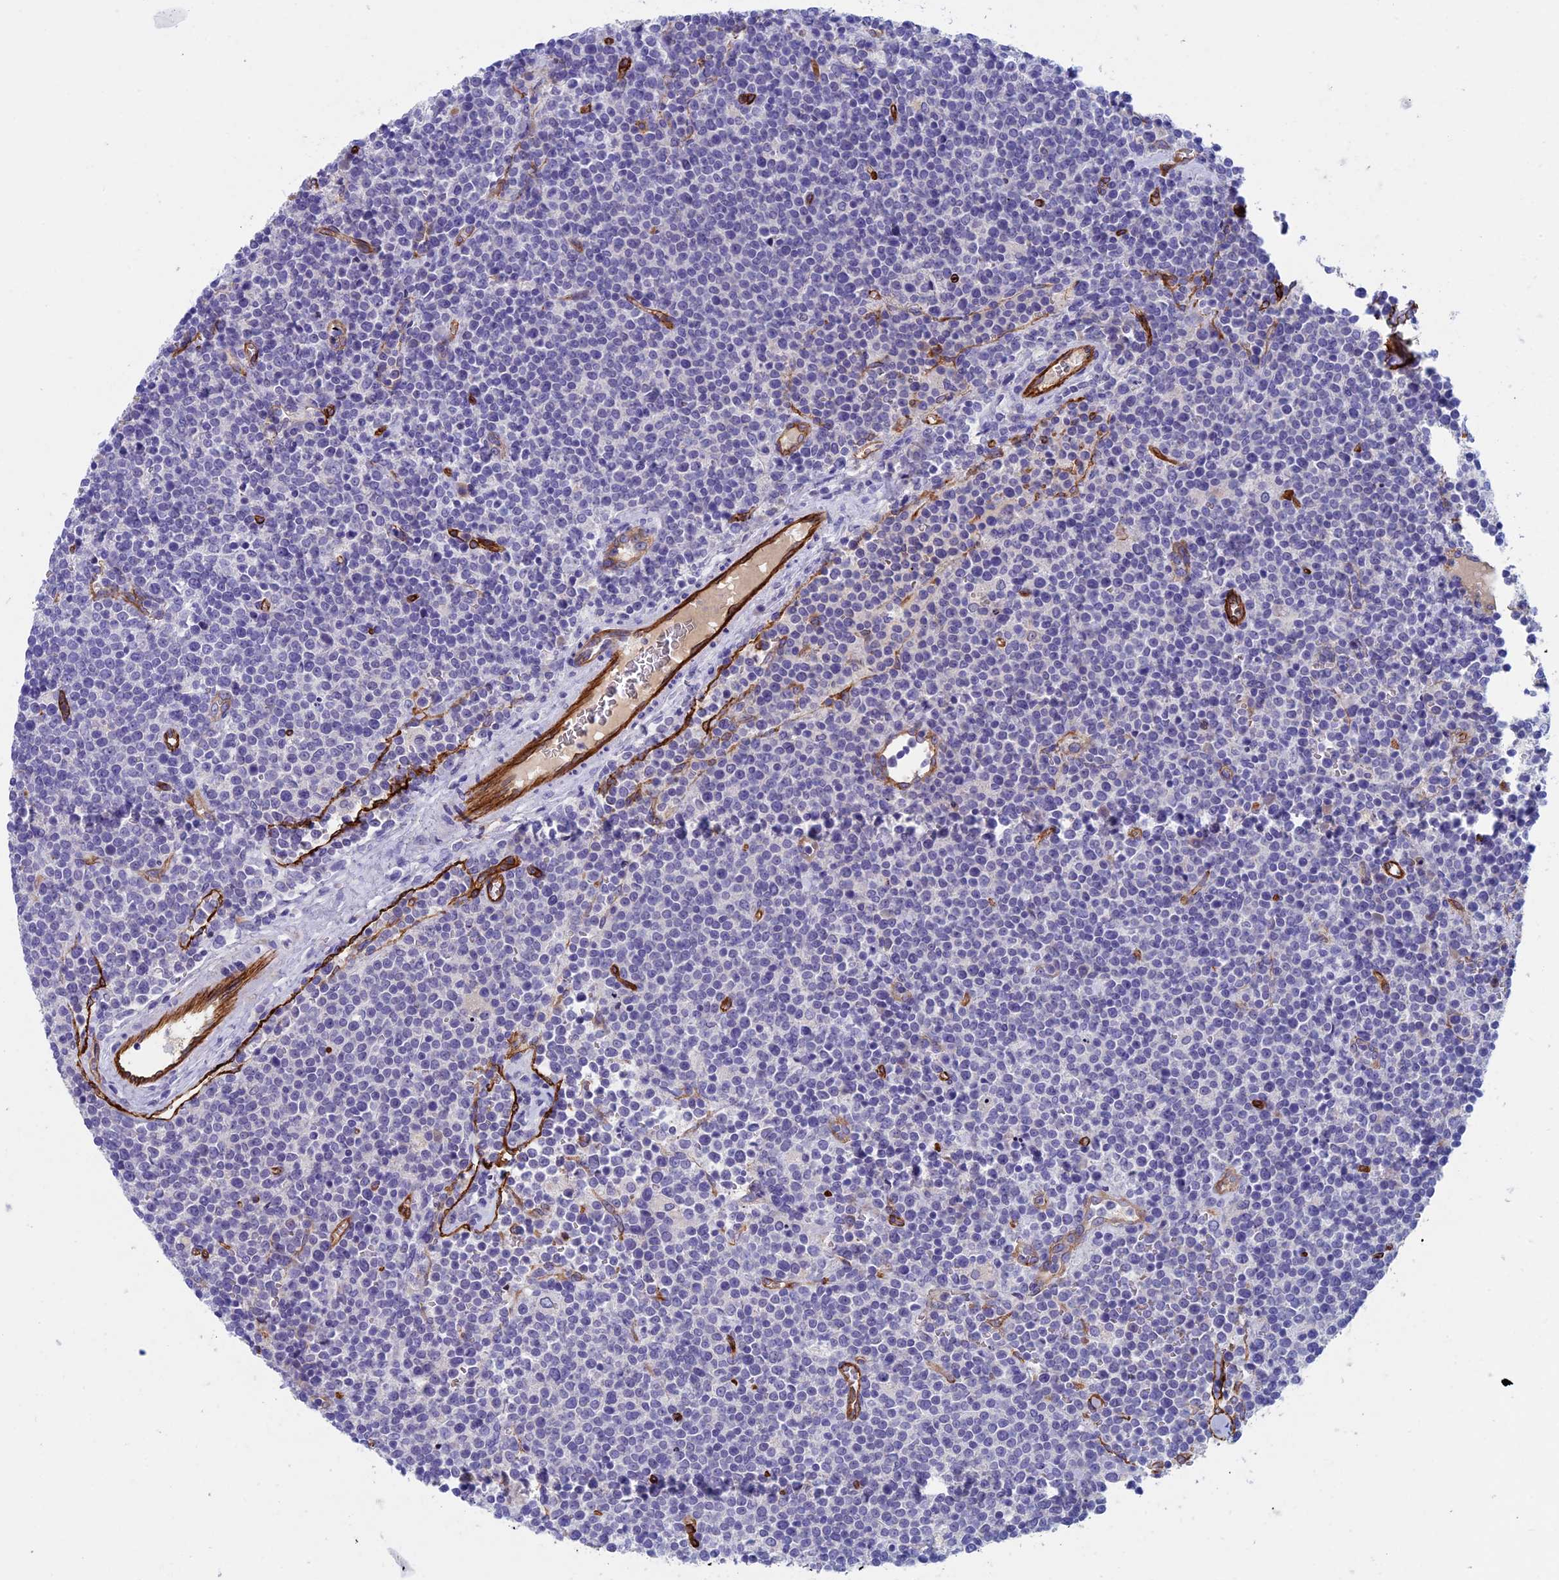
{"staining": {"intensity": "negative", "quantity": "none", "location": "none"}, "tissue": "lymphoma", "cell_type": "Tumor cells", "image_type": "cancer", "snomed": [{"axis": "morphology", "description": "Malignant lymphoma, non-Hodgkin's type, High grade"}, {"axis": "topography", "description": "Lymph node"}], "caption": "Tumor cells show no significant protein expression in malignant lymphoma, non-Hodgkin's type (high-grade).", "gene": "INSYN1", "patient": {"sex": "male", "age": 61}}